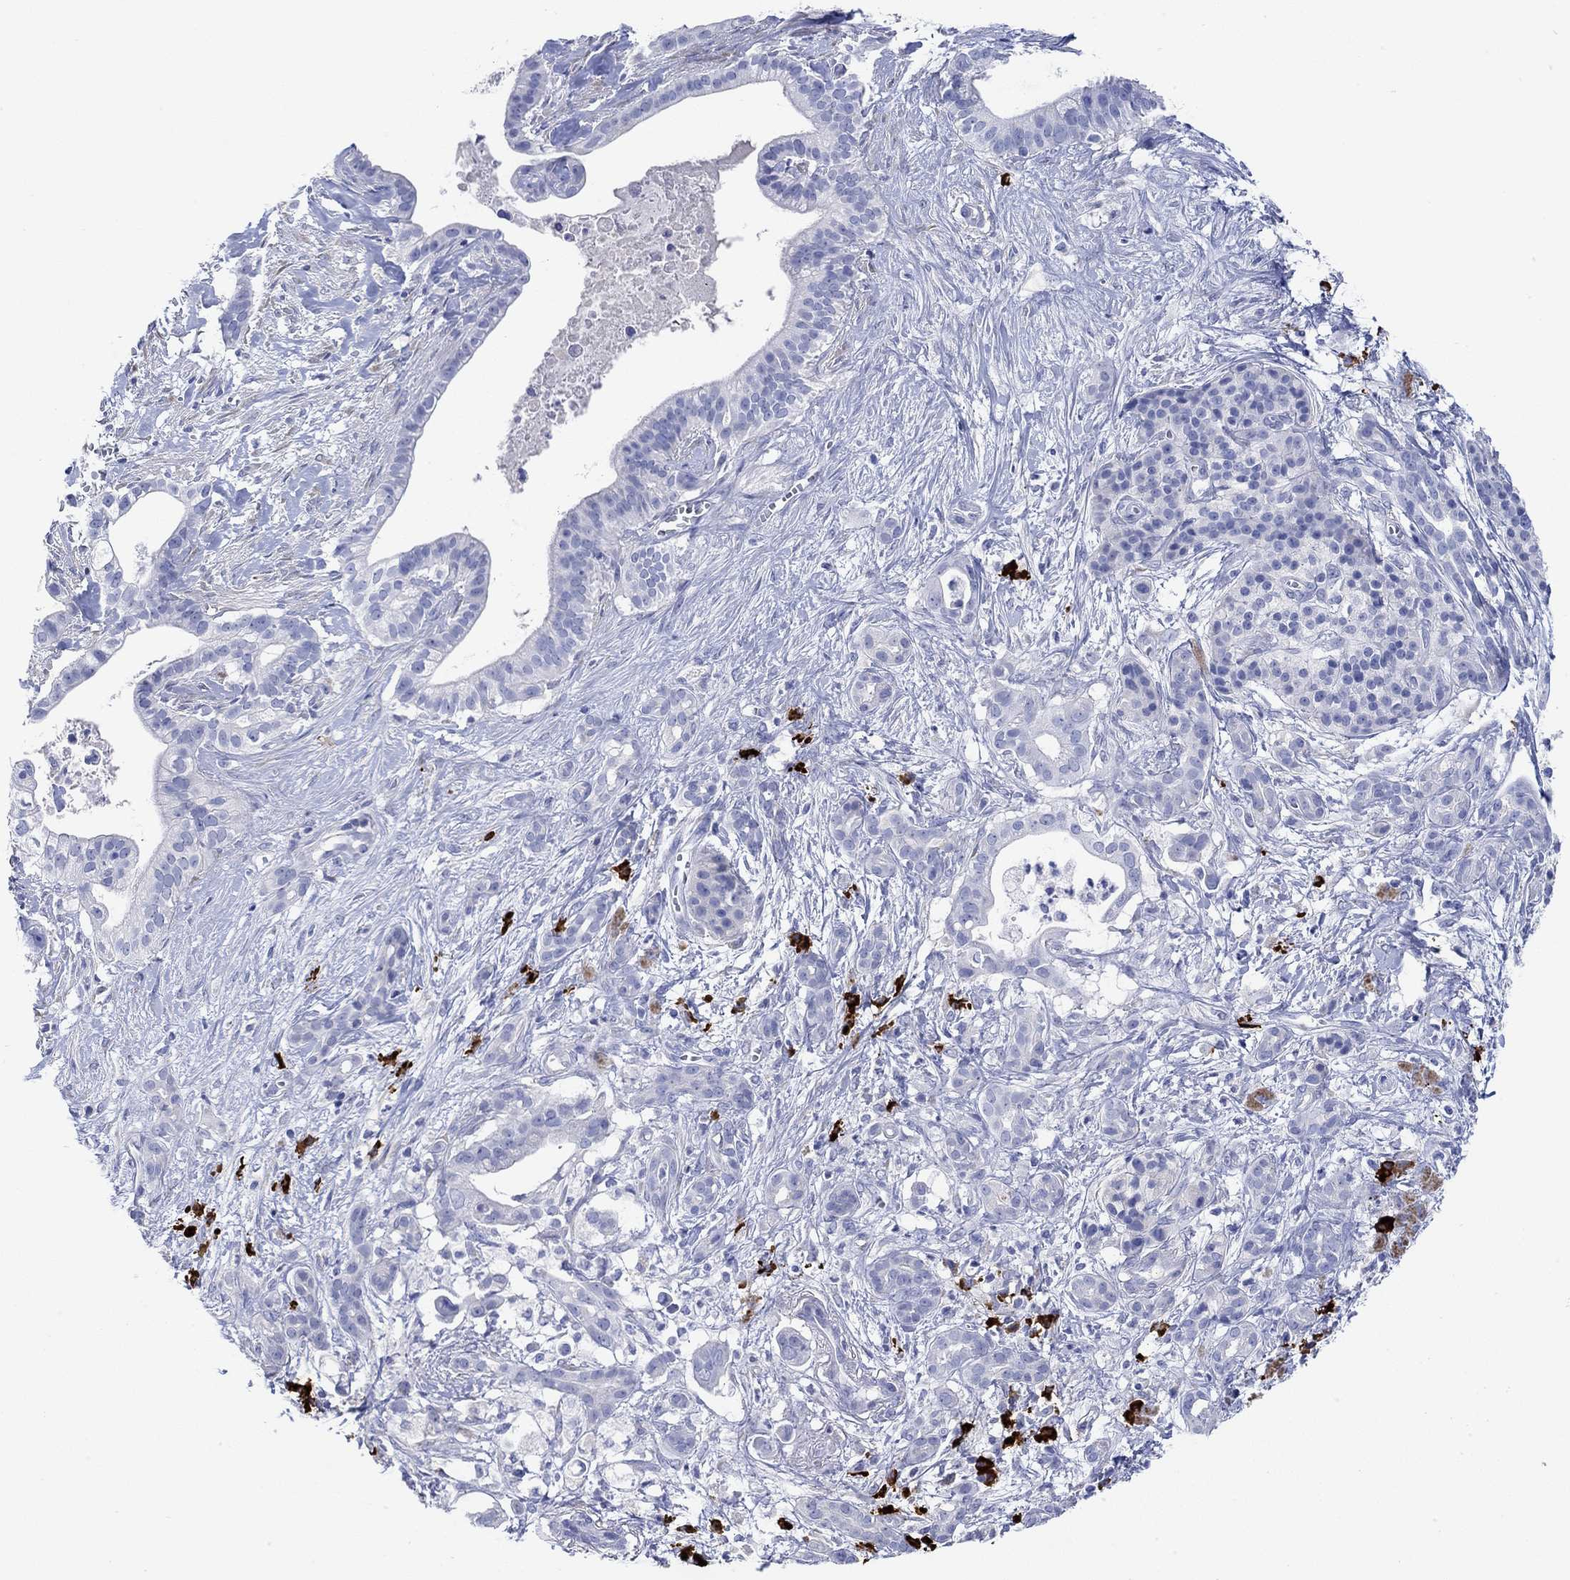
{"staining": {"intensity": "negative", "quantity": "none", "location": "none"}, "tissue": "pancreatic cancer", "cell_type": "Tumor cells", "image_type": "cancer", "snomed": [{"axis": "morphology", "description": "Adenocarcinoma, NOS"}, {"axis": "topography", "description": "Pancreas"}], "caption": "Immunohistochemistry of pancreatic cancer shows no positivity in tumor cells. (DAB (3,3'-diaminobenzidine) IHC visualized using brightfield microscopy, high magnification).", "gene": "P2RY6", "patient": {"sex": "male", "age": 61}}